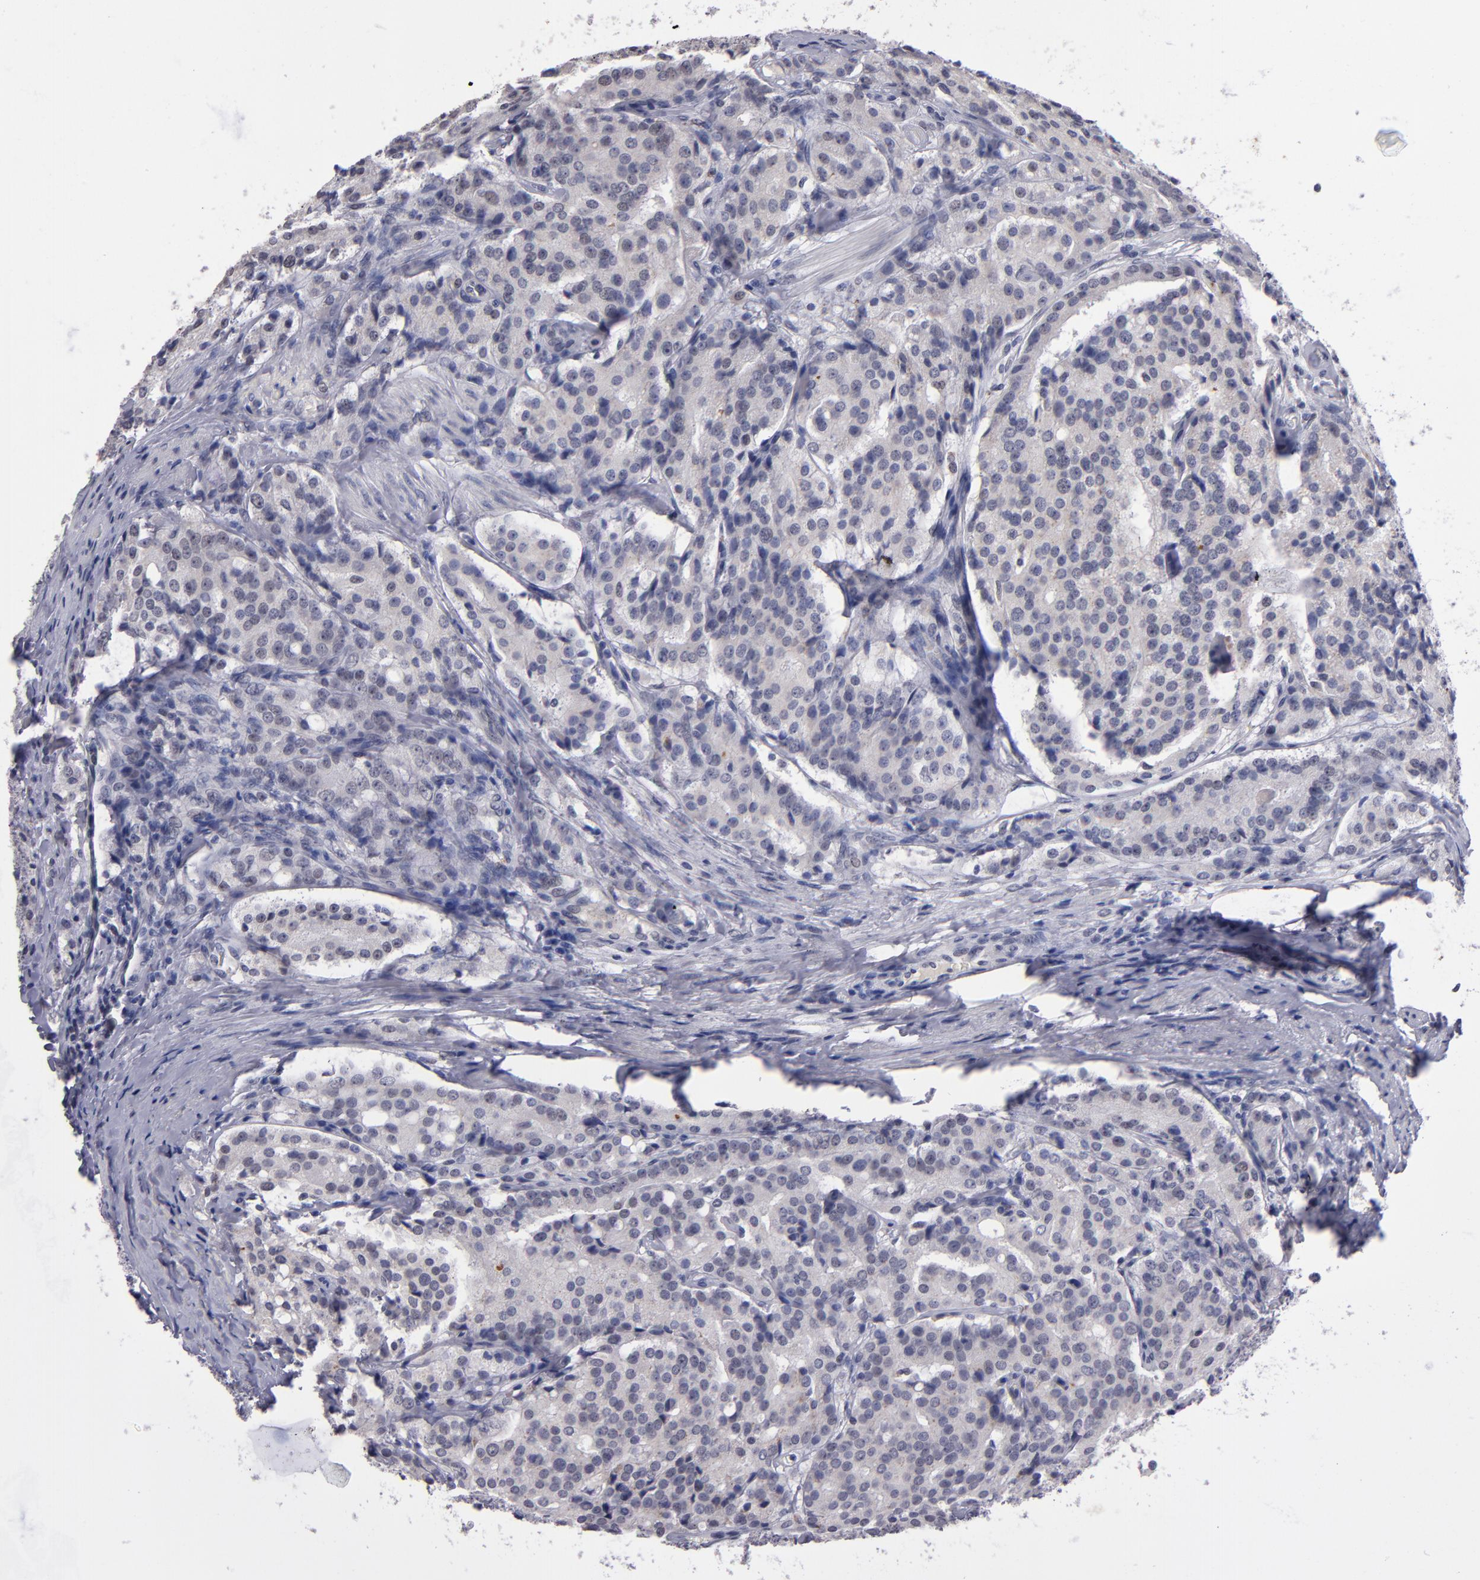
{"staining": {"intensity": "weak", "quantity": "<25%", "location": "cytoplasmic/membranous,nuclear"}, "tissue": "prostate cancer", "cell_type": "Tumor cells", "image_type": "cancer", "snomed": [{"axis": "morphology", "description": "Adenocarcinoma, Medium grade"}, {"axis": "topography", "description": "Prostate"}], "caption": "Immunohistochemical staining of prostate cancer demonstrates no significant positivity in tumor cells. The staining is performed using DAB brown chromogen with nuclei counter-stained in using hematoxylin.", "gene": "OTUB2", "patient": {"sex": "male", "age": 72}}